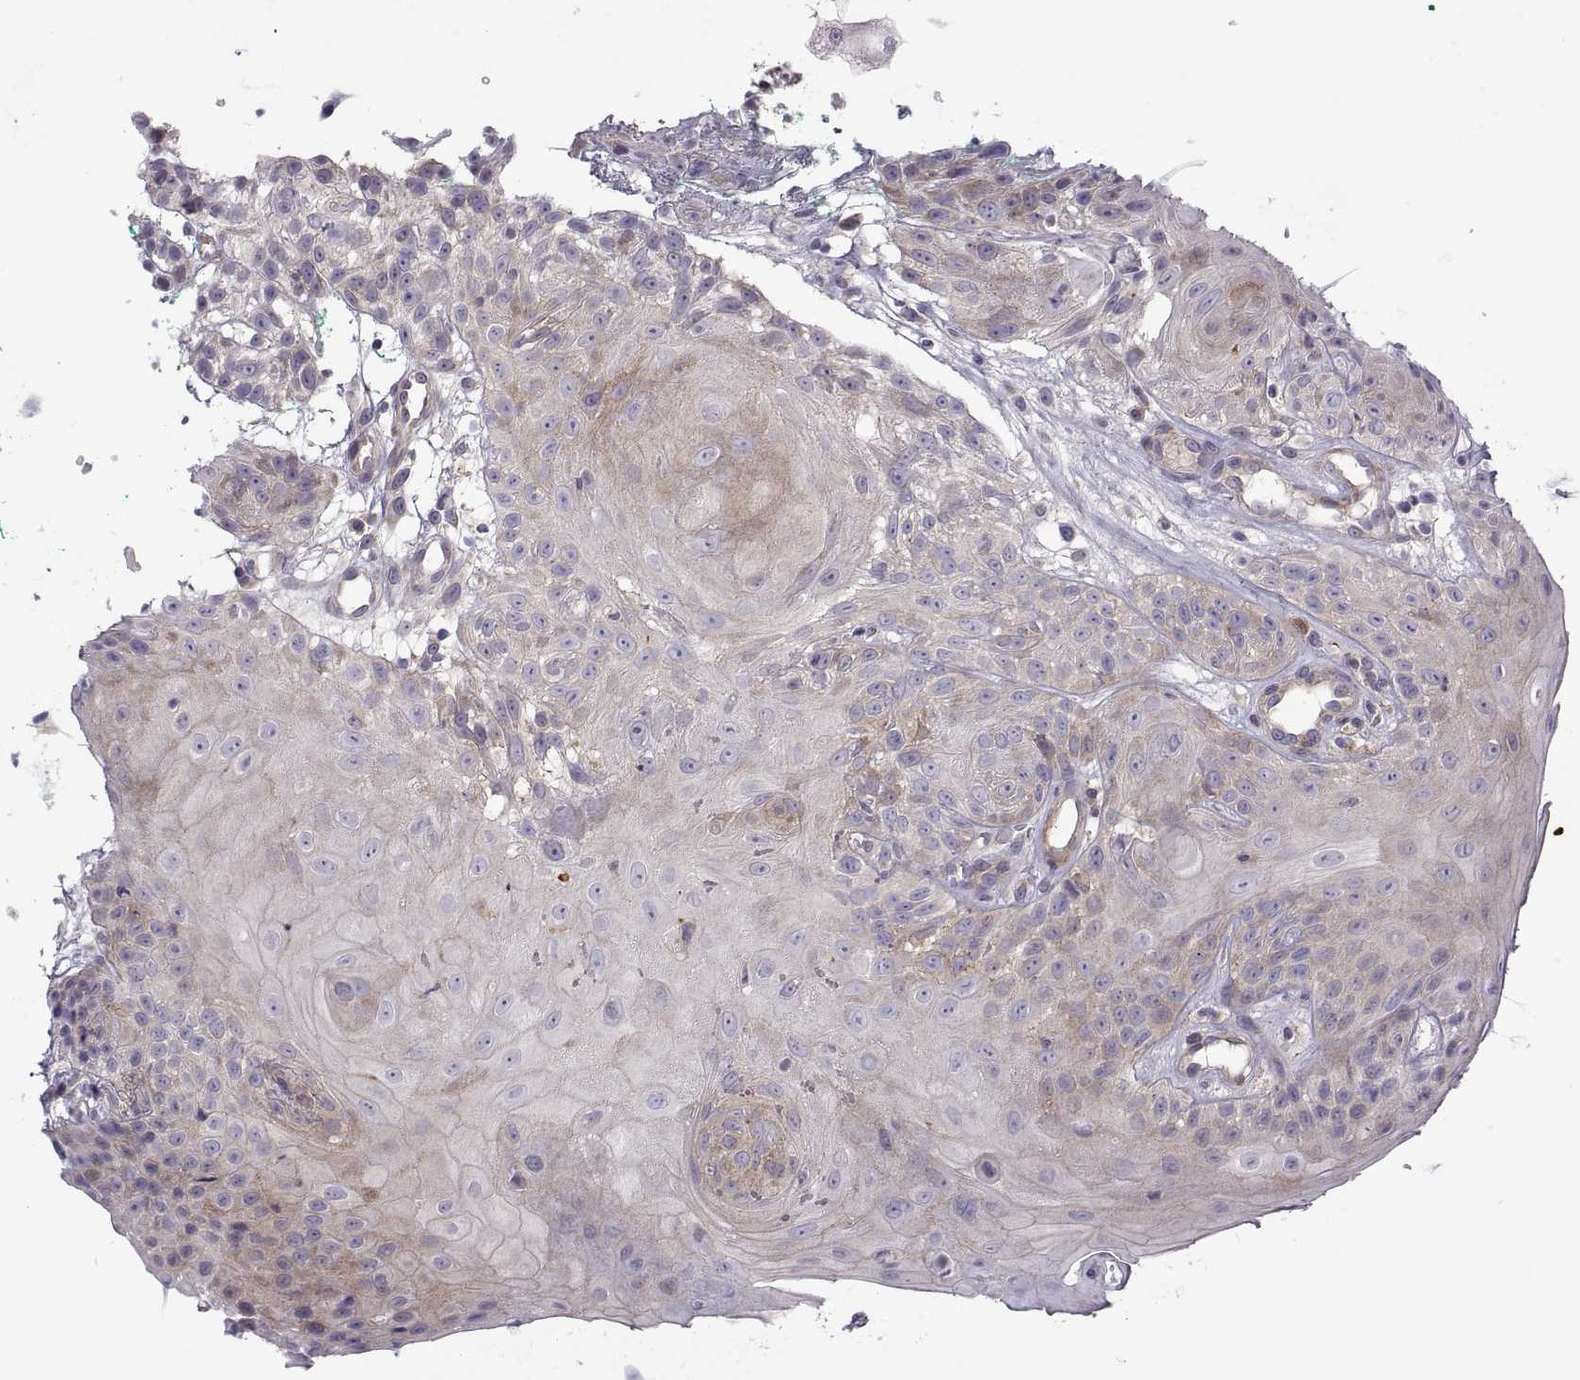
{"staining": {"intensity": "moderate", "quantity": "<25%", "location": "cytoplasmic/membranous"}, "tissue": "head and neck cancer", "cell_type": "Tumor cells", "image_type": "cancer", "snomed": [{"axis": "morphology", "description": "Normal tissue, NOS"}, {"axis": "morphology", "description": "Squamous cell carcinoma, NOS"}, {"axis": "topography", "description": "Oral tissue"}, {"axis": "topography", "description": "Salivary gland"}, {"axis": "topography", "description": "Head-Neck"}], "caption": "Moderate cytoplasmic/membranous positivity for a protein is appreciated in about <25% of tumor cells of head and neck squamous cell carcinoma using immunohistochemistry (IHC).", "gene": "SPATA32", "patient": {"sex": "female", "age": 62}}